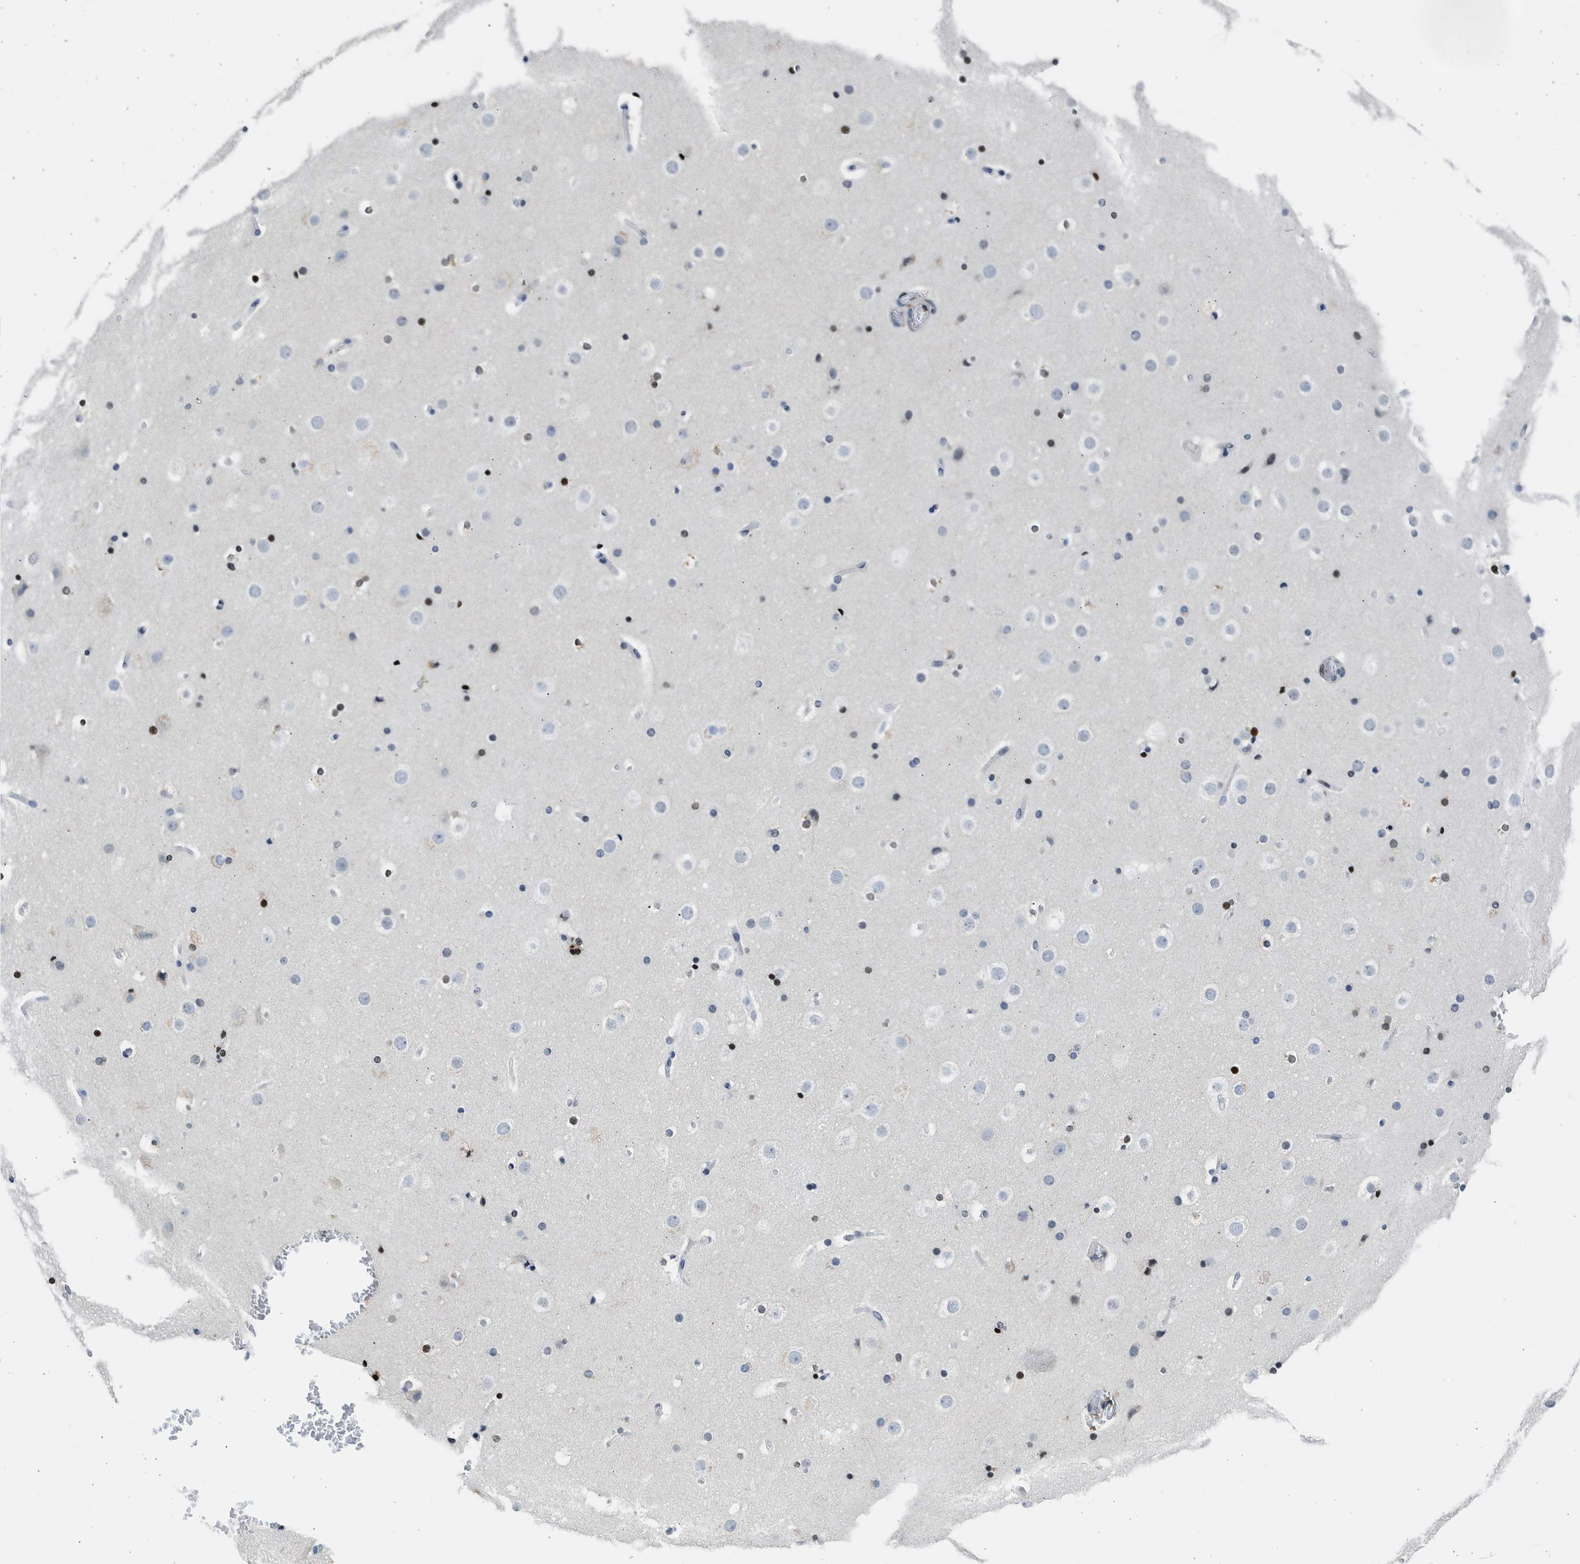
{"staining": {"intensity": "negative", "quantity": "none", "location": "none"}, "tissue": "cerebral cortex", "cell_type": "Endothelial cells", "image_type": "normal", "snomed": [{"axis": "morphology", "description": "Normal tissue, NOS"}, {"axis": "topography", "description": "Cerebral cortex"}], "caption": "DAB immunohistochemical staining of unremarkable cerebral cortex shows no significant staining in endothelial cells.", "gene": "HMGN3", "patient": {"sex": "male", "age": 57}}